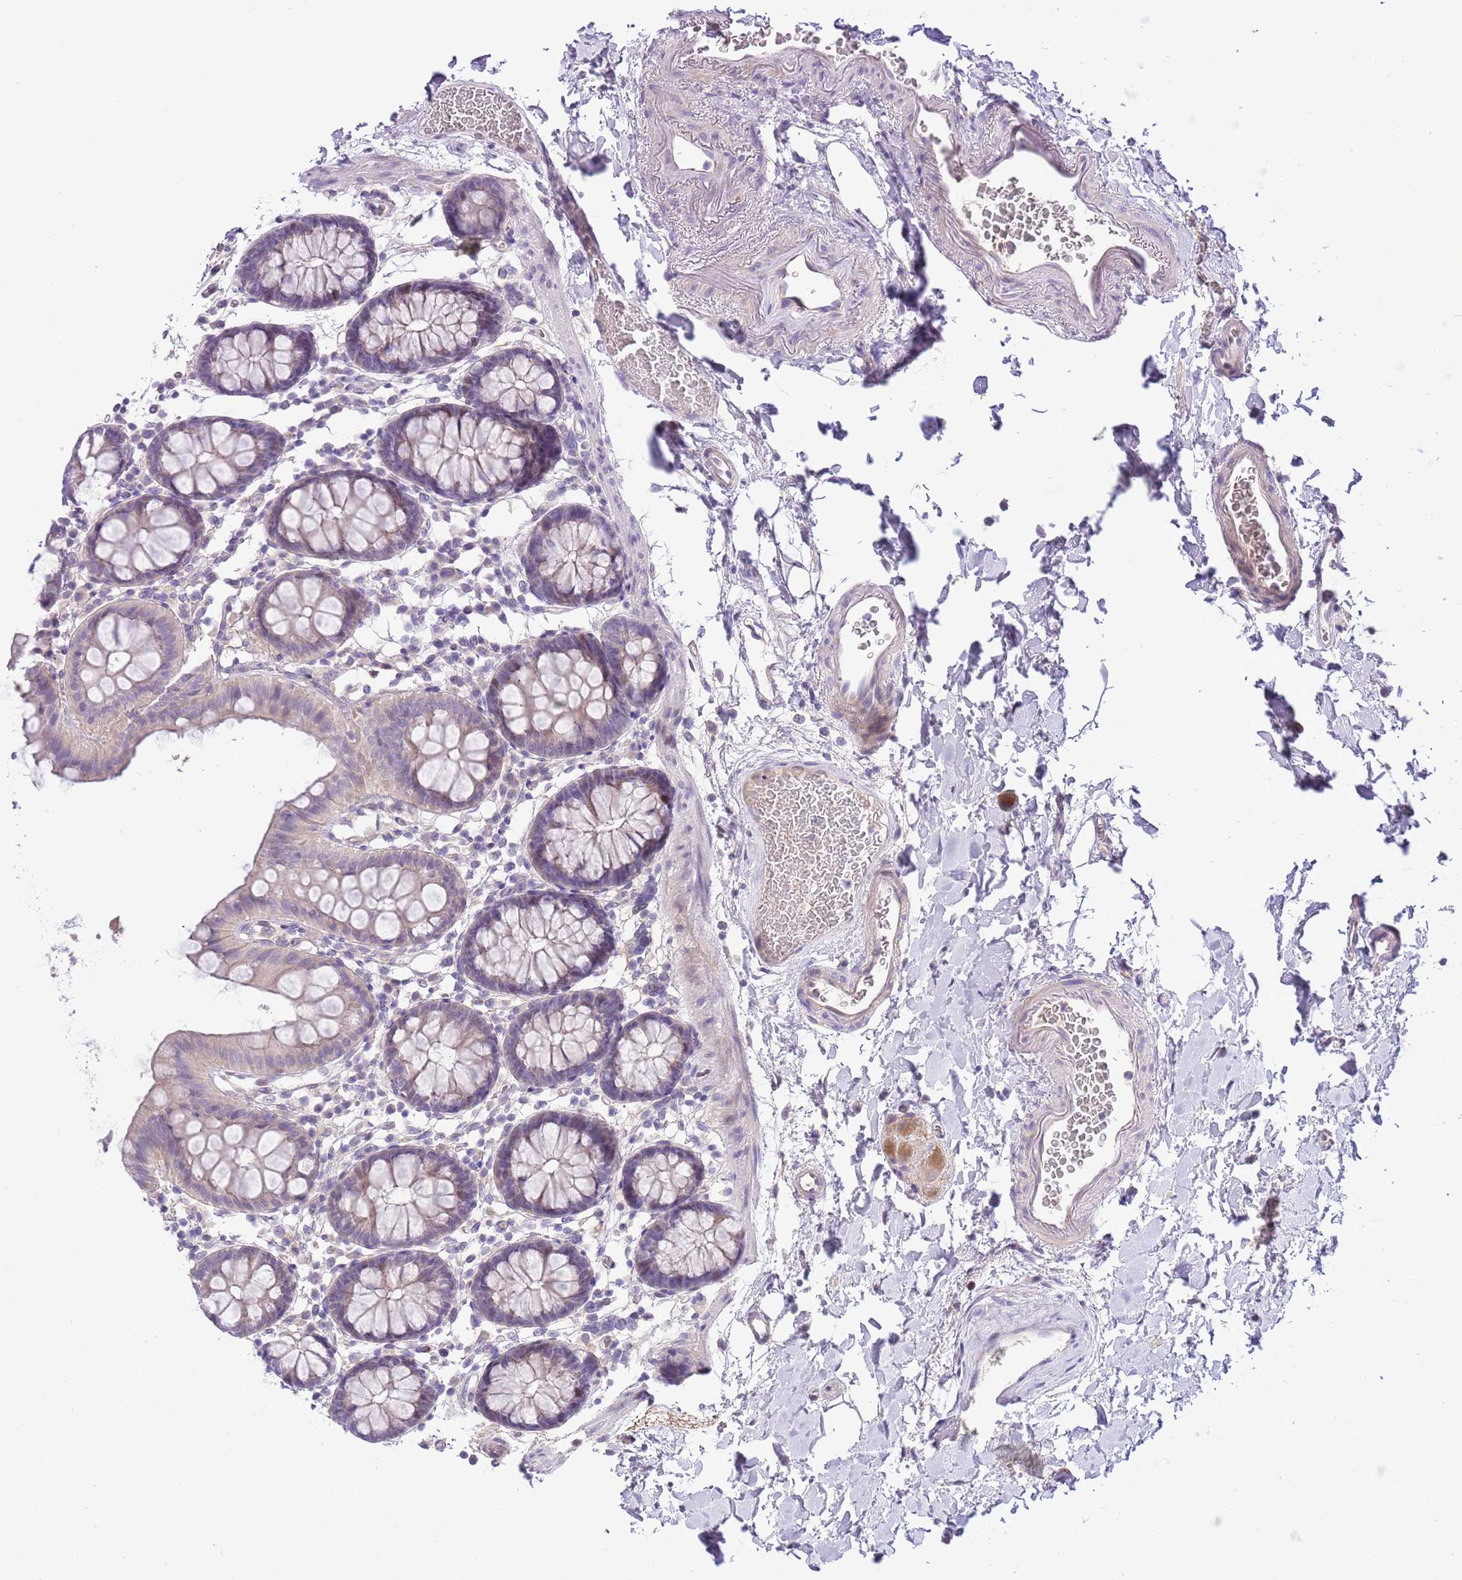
{"staining": {"intensity": "negative", "quantity": "none", "location": "none"}, "tissue": "colon", "cell_type": "Endothelial cells", "image_type": "normal", "snomed": [{"axis": "morphology", "description": "Normal tissue, NOS"}, {"axis": "topography", "description": "Colon"}], "caption": "High power microscopy histopathology image of an immunohistochemistry micrograph of normal colon, revealing no significant expression in endothelial cells.", "gene": "FBRSL1", "patient": {"sex": "male", "age": 75}}